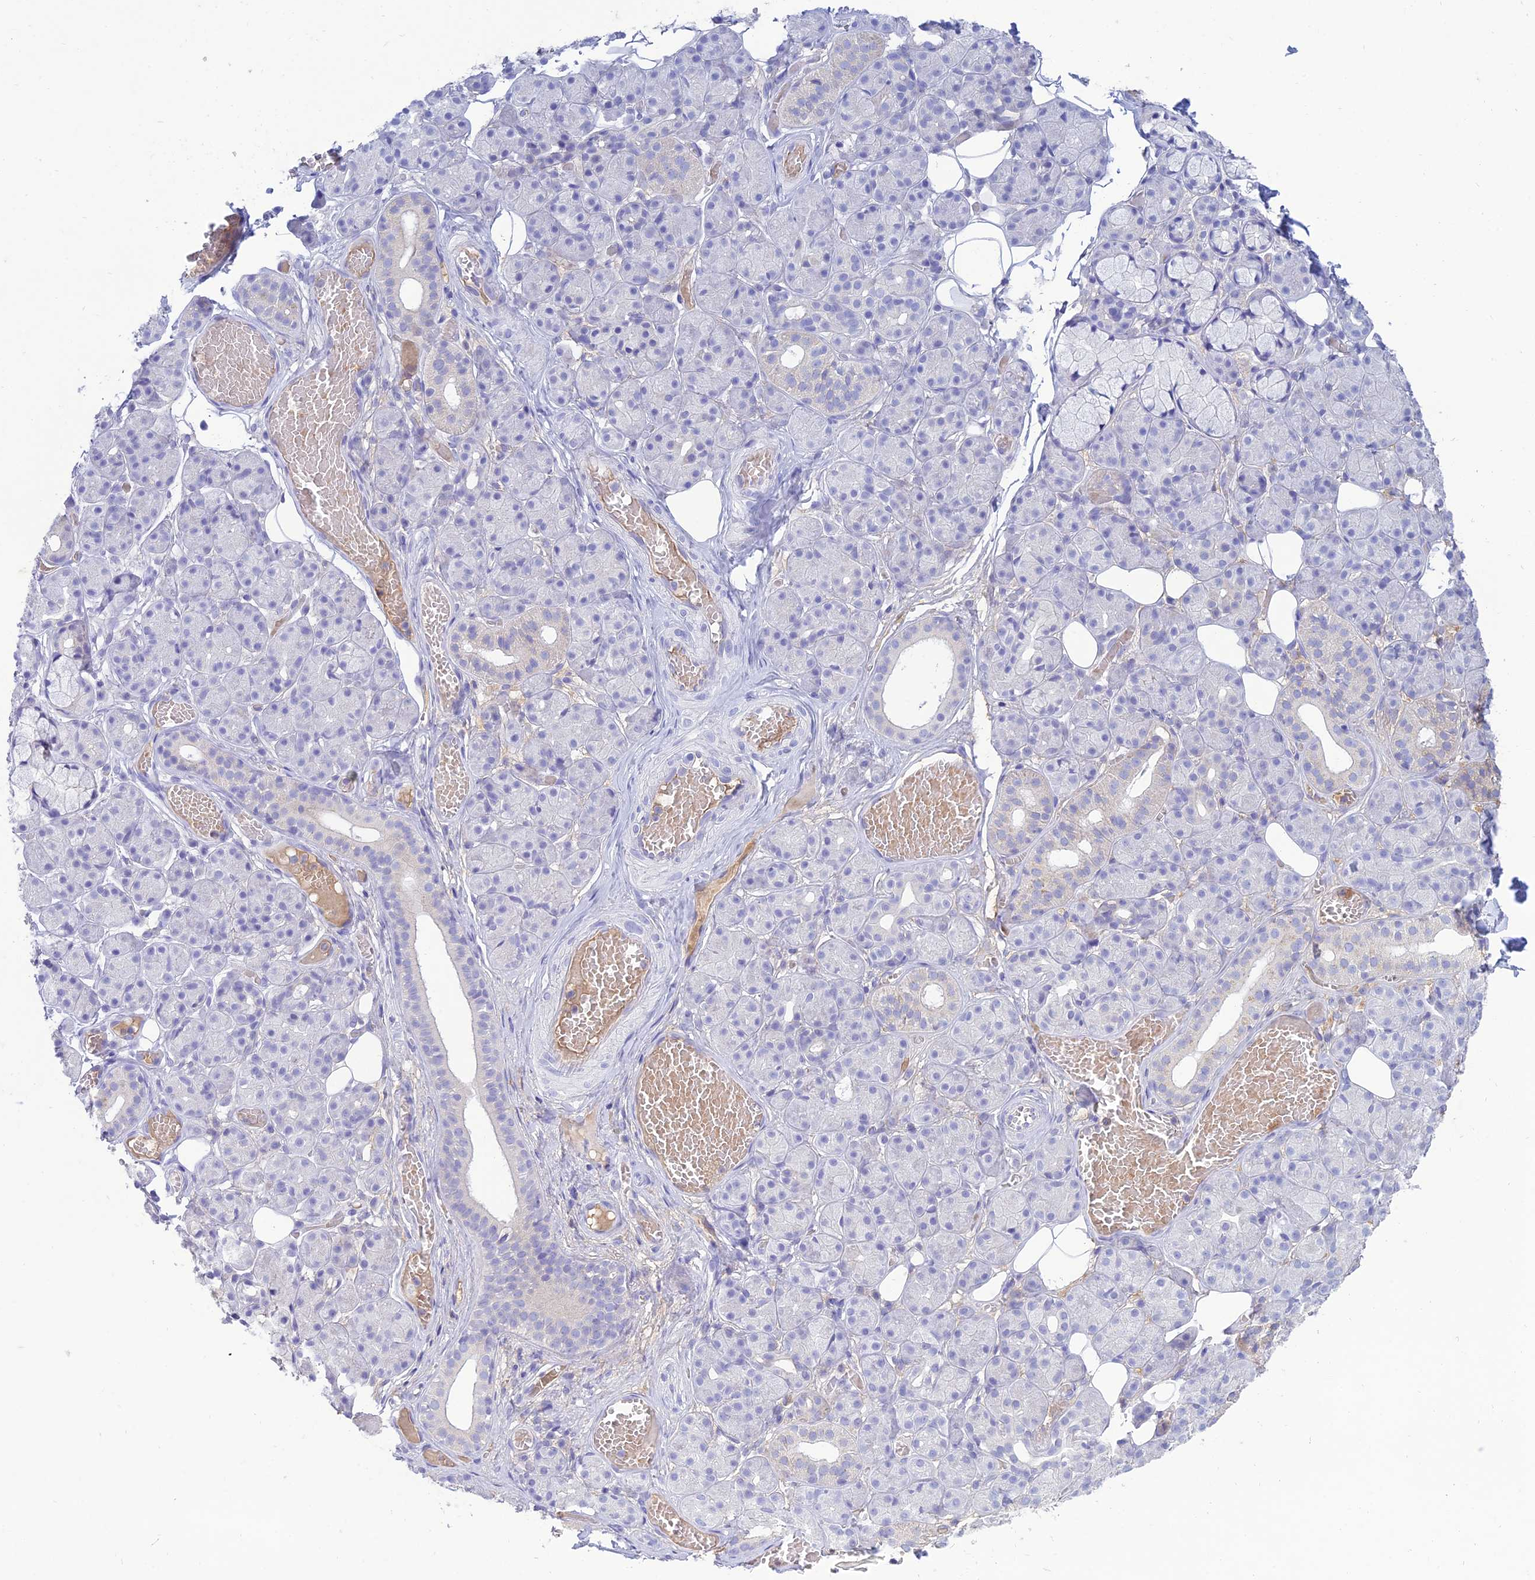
{"staining": {"intensity": "negative", "quantity": "none", "location": "none"}, "tissue": "salivary gland", "cell_type": "Glandular cells", "image_type": "normal", "snomed": [{"axis": "morphology", "description": "Normal tissue, NOS"}, {"axis": "topography", "description": "Salivary gland"}], "caption": "Immunohistochemistry of normal human salivary gland reveals no staining in glandular cells. Brightfield microscopy of immunohistochemistry stained with DAB (brown) and hematoxylin (blue), captured at high magnification.", "gene": "MAL2", "patient": {"sex": "male", "age": 63}}